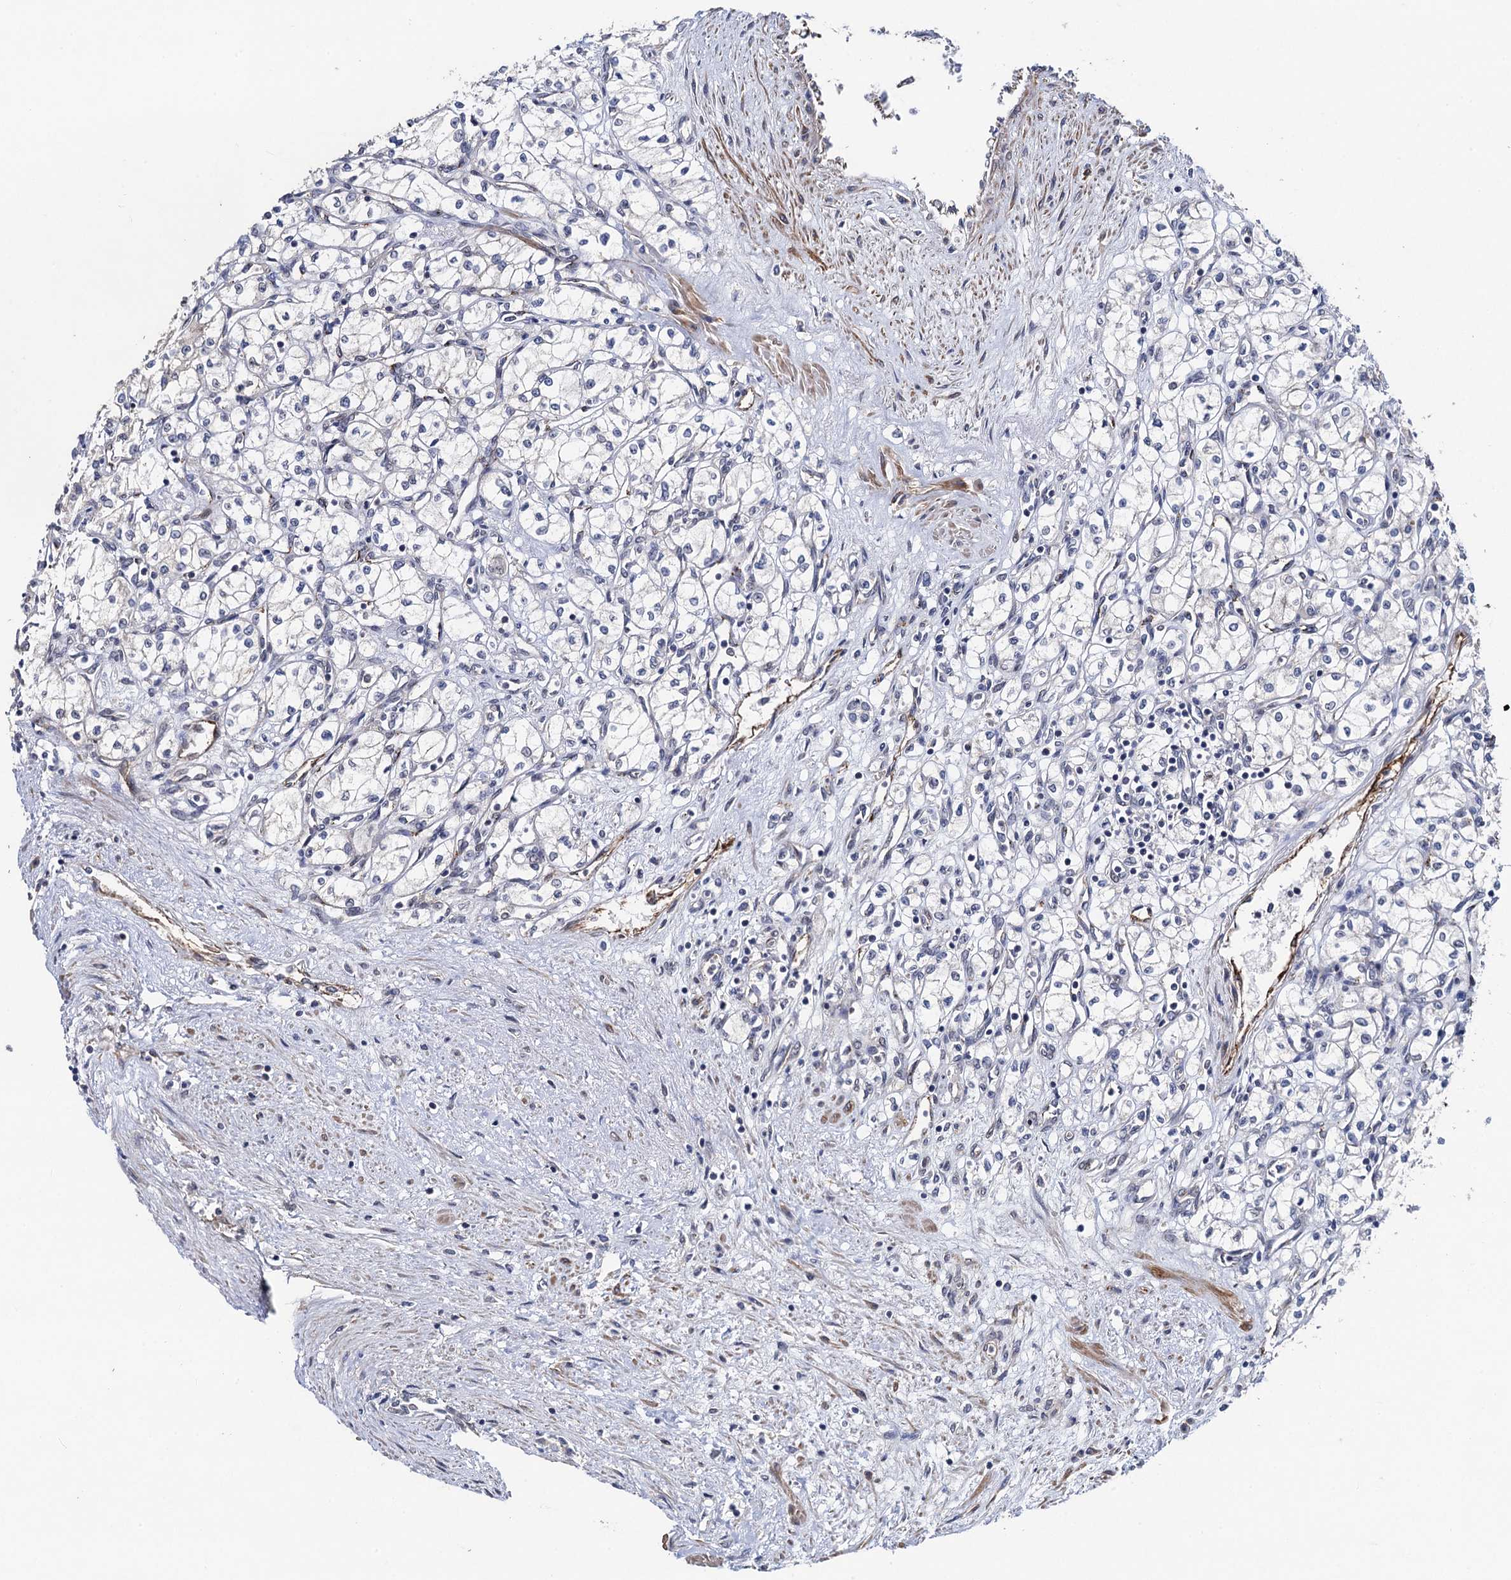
{"staining": {"intensity": "negative", "quantity": "none", "location": "none"}, "tissue": "renal cancer", "cell_type": "Tumor cells", "image_type": "cancer", "snomed": [{"axis": "morphology", "description": "Adenocarcinoma, NOS"}, {"axis": "topography", "description": "Kidney"}], "caption": "This is an immunohistochemistry micrograph of renal adenocarcinoma. There is no positivity in tumor cells.", "gene": "PPTC7", "patient": {"sex": "male", "age": 59}}